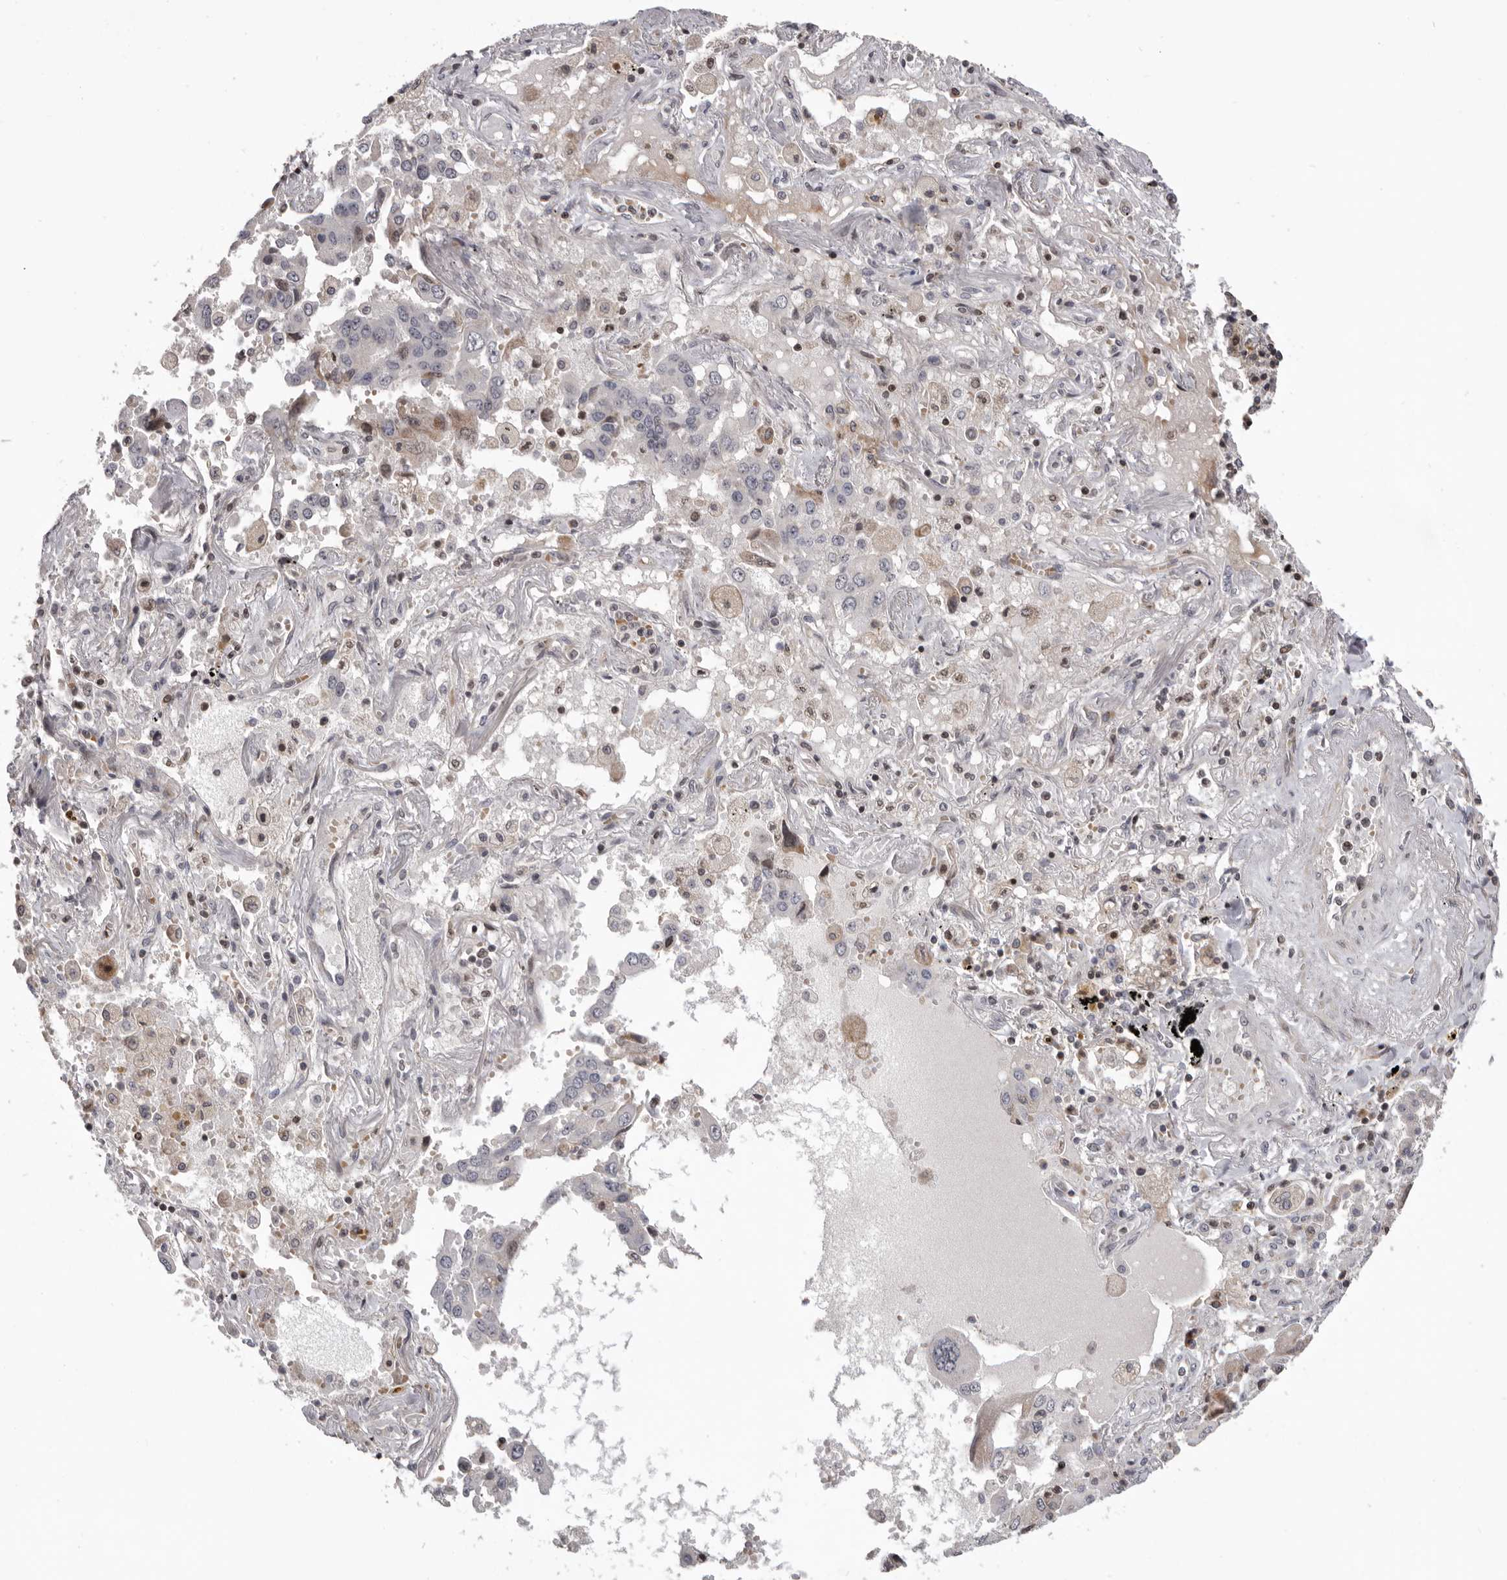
{"staining": {"intensity": "moderate", "quantity": "<25%", "location": "nuclear"}, "tissue": "lung cancer", "cell_type": "Tumor cells", "image_type": "cancer", "snomed": [{"axis": "morphology", "description": "Adenocarcinoma, NOS"}, {"axis": "topography", "description": "Lung"}], "caption": "A histopathology image of human lung cancer (adenocarcinoma) stained for a protein displays moderate nuclear brown staining in tumor cells.", "gene": "AZIN1", "patient": {"sex": "female", "age": 65}}